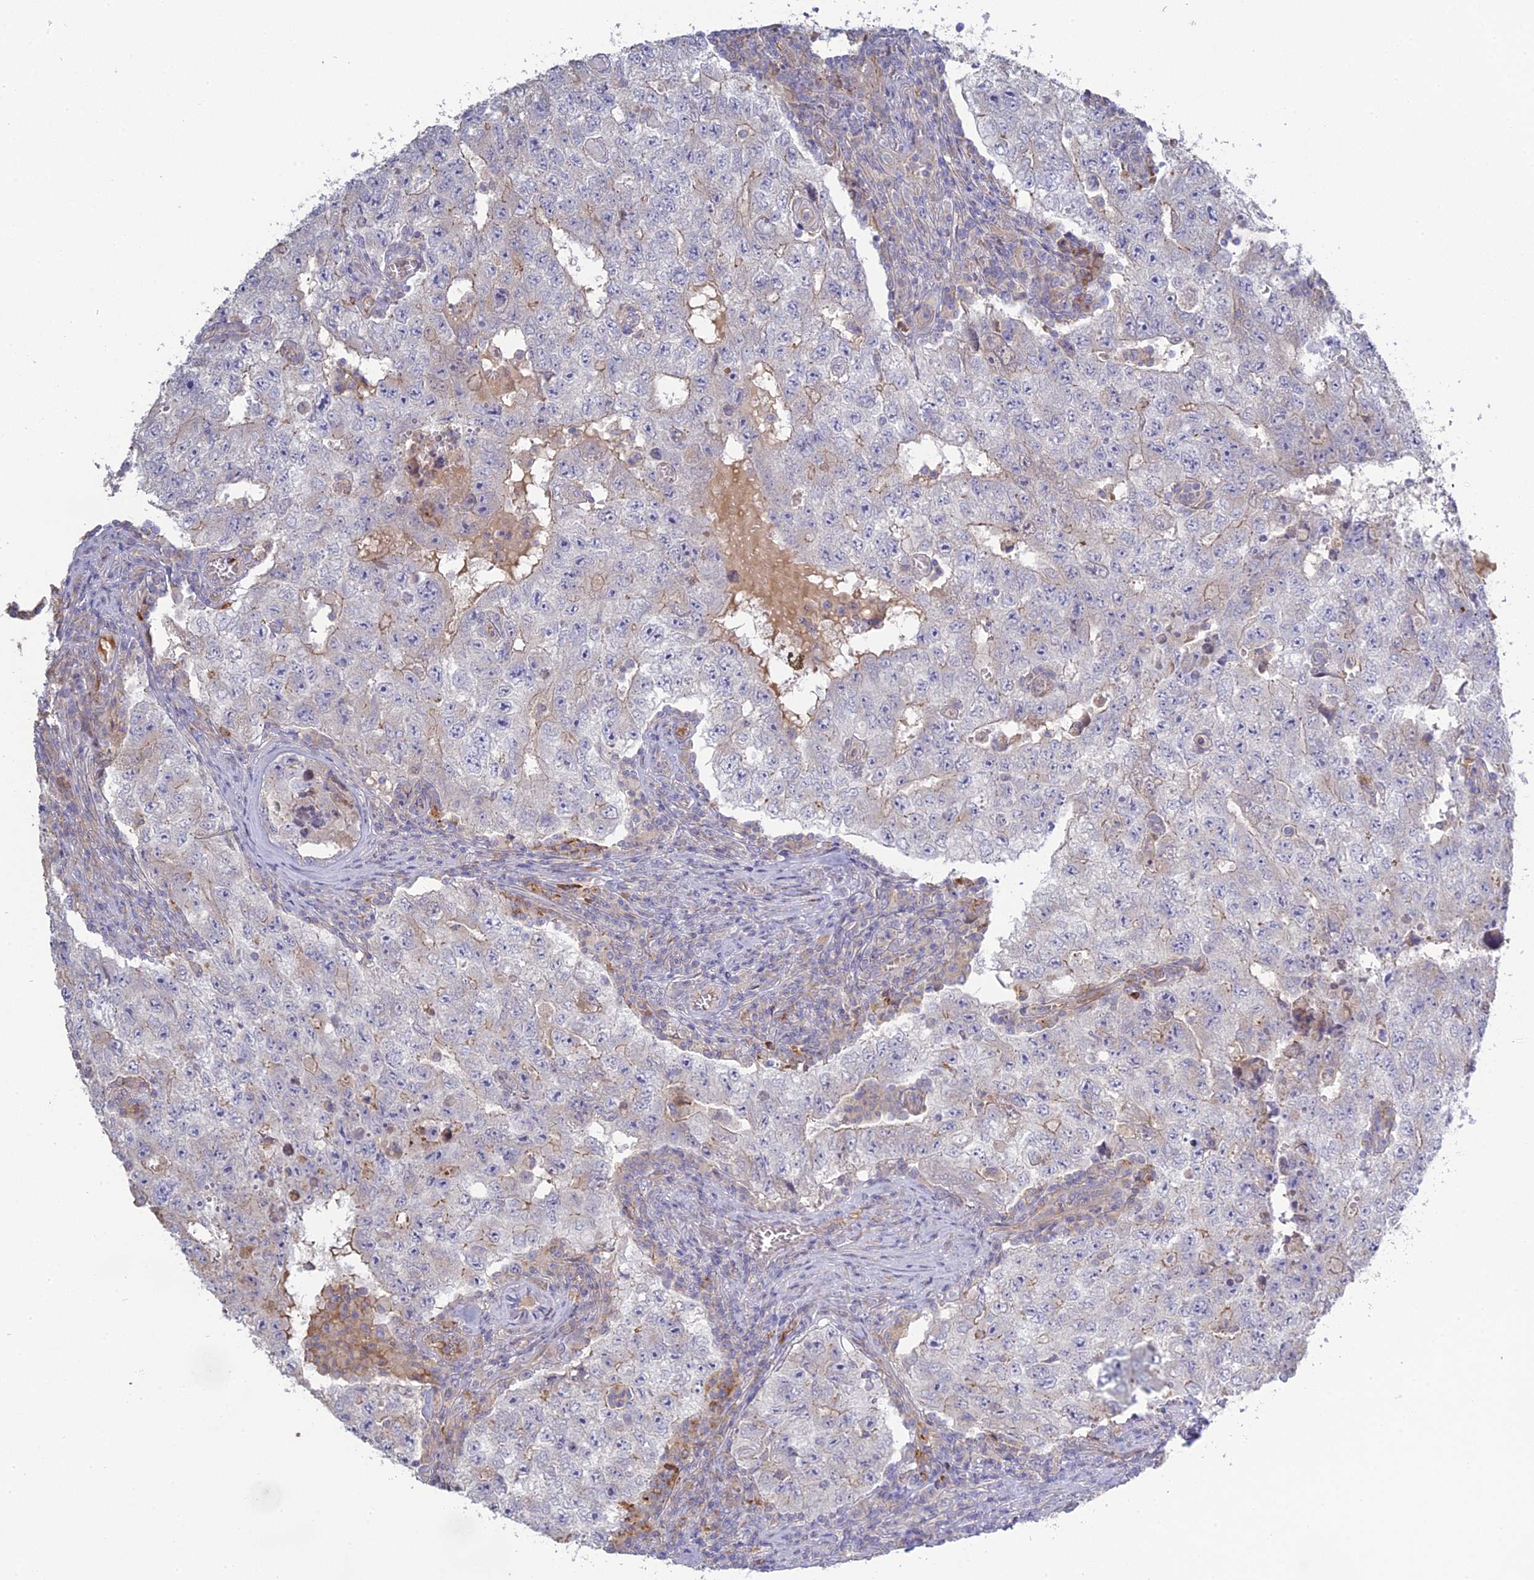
{"staining": {"intensity": "negative", "quantity": "none", "location": "none"}, "tissue": "testis cancer", "cell_type": "Tumor cells", "image_type": "cancer", "snomed": [{"axis": "morphology", "description": "Carcinoma, Embryonal, NOS"}, {"axis": "topography", "description": "Testis"}], "caption": "Tumor cells are negative for brown protein staining in testis embryonal carcinoma.", "gene": "SFT2D2", "patient": {"sex": "male", "age": 17}}